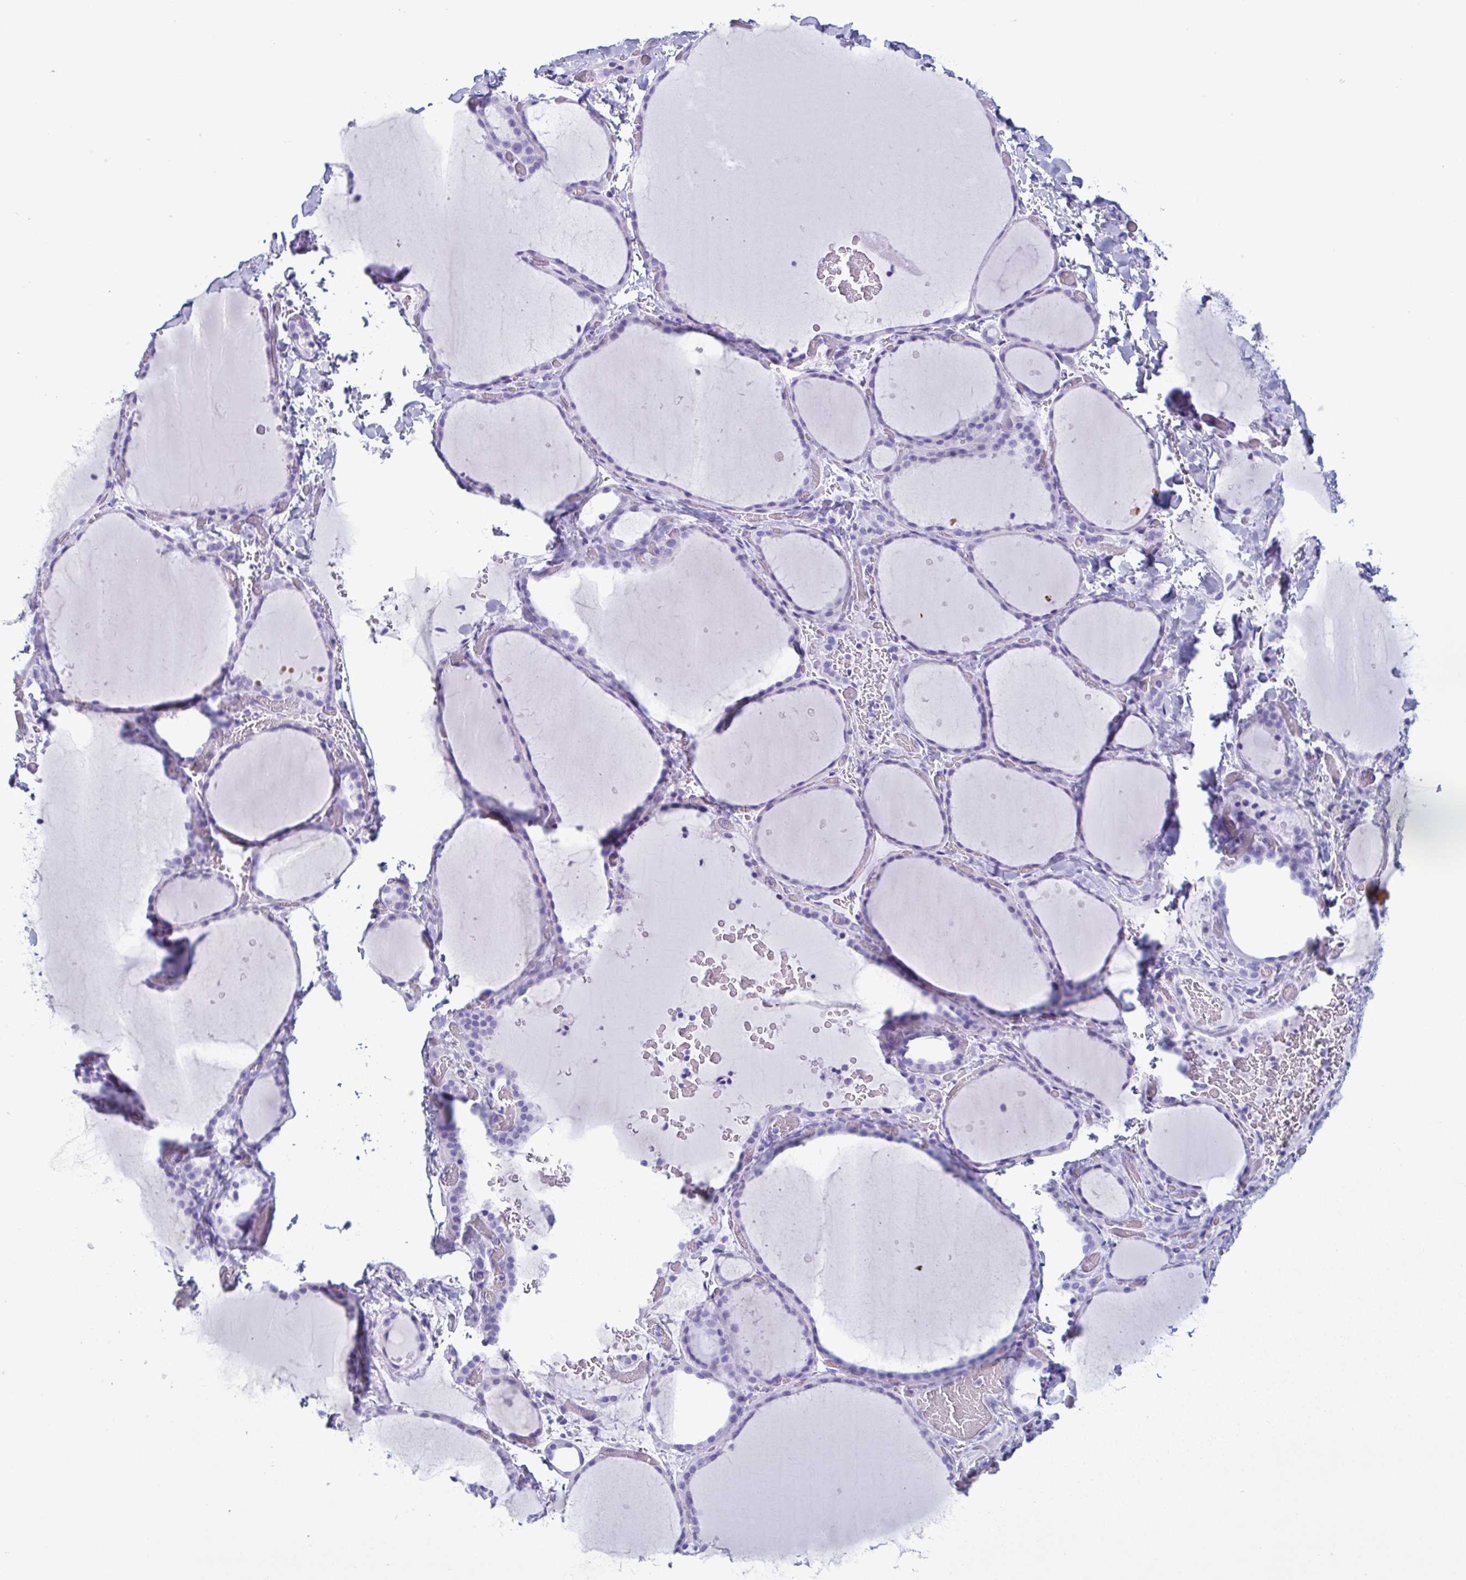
{"staining": {"intensity": "negative", "quantity": "none", "location": "none"}, "tissue": "thyroid gland", "cell_type": "Glandular cells", "image_type": "normal", "snomed": [{"axis": "morphology", "description": "Normal tissue, NOS"}, {"axis": "topography", "description": "Thyroid gland"}], "caption": "Immunohistochemistry of unremarkable thyroid gland reveals no staining in glandular cells.", "gene": "LTF", "patient": {"sex": "female", "age": 36}}